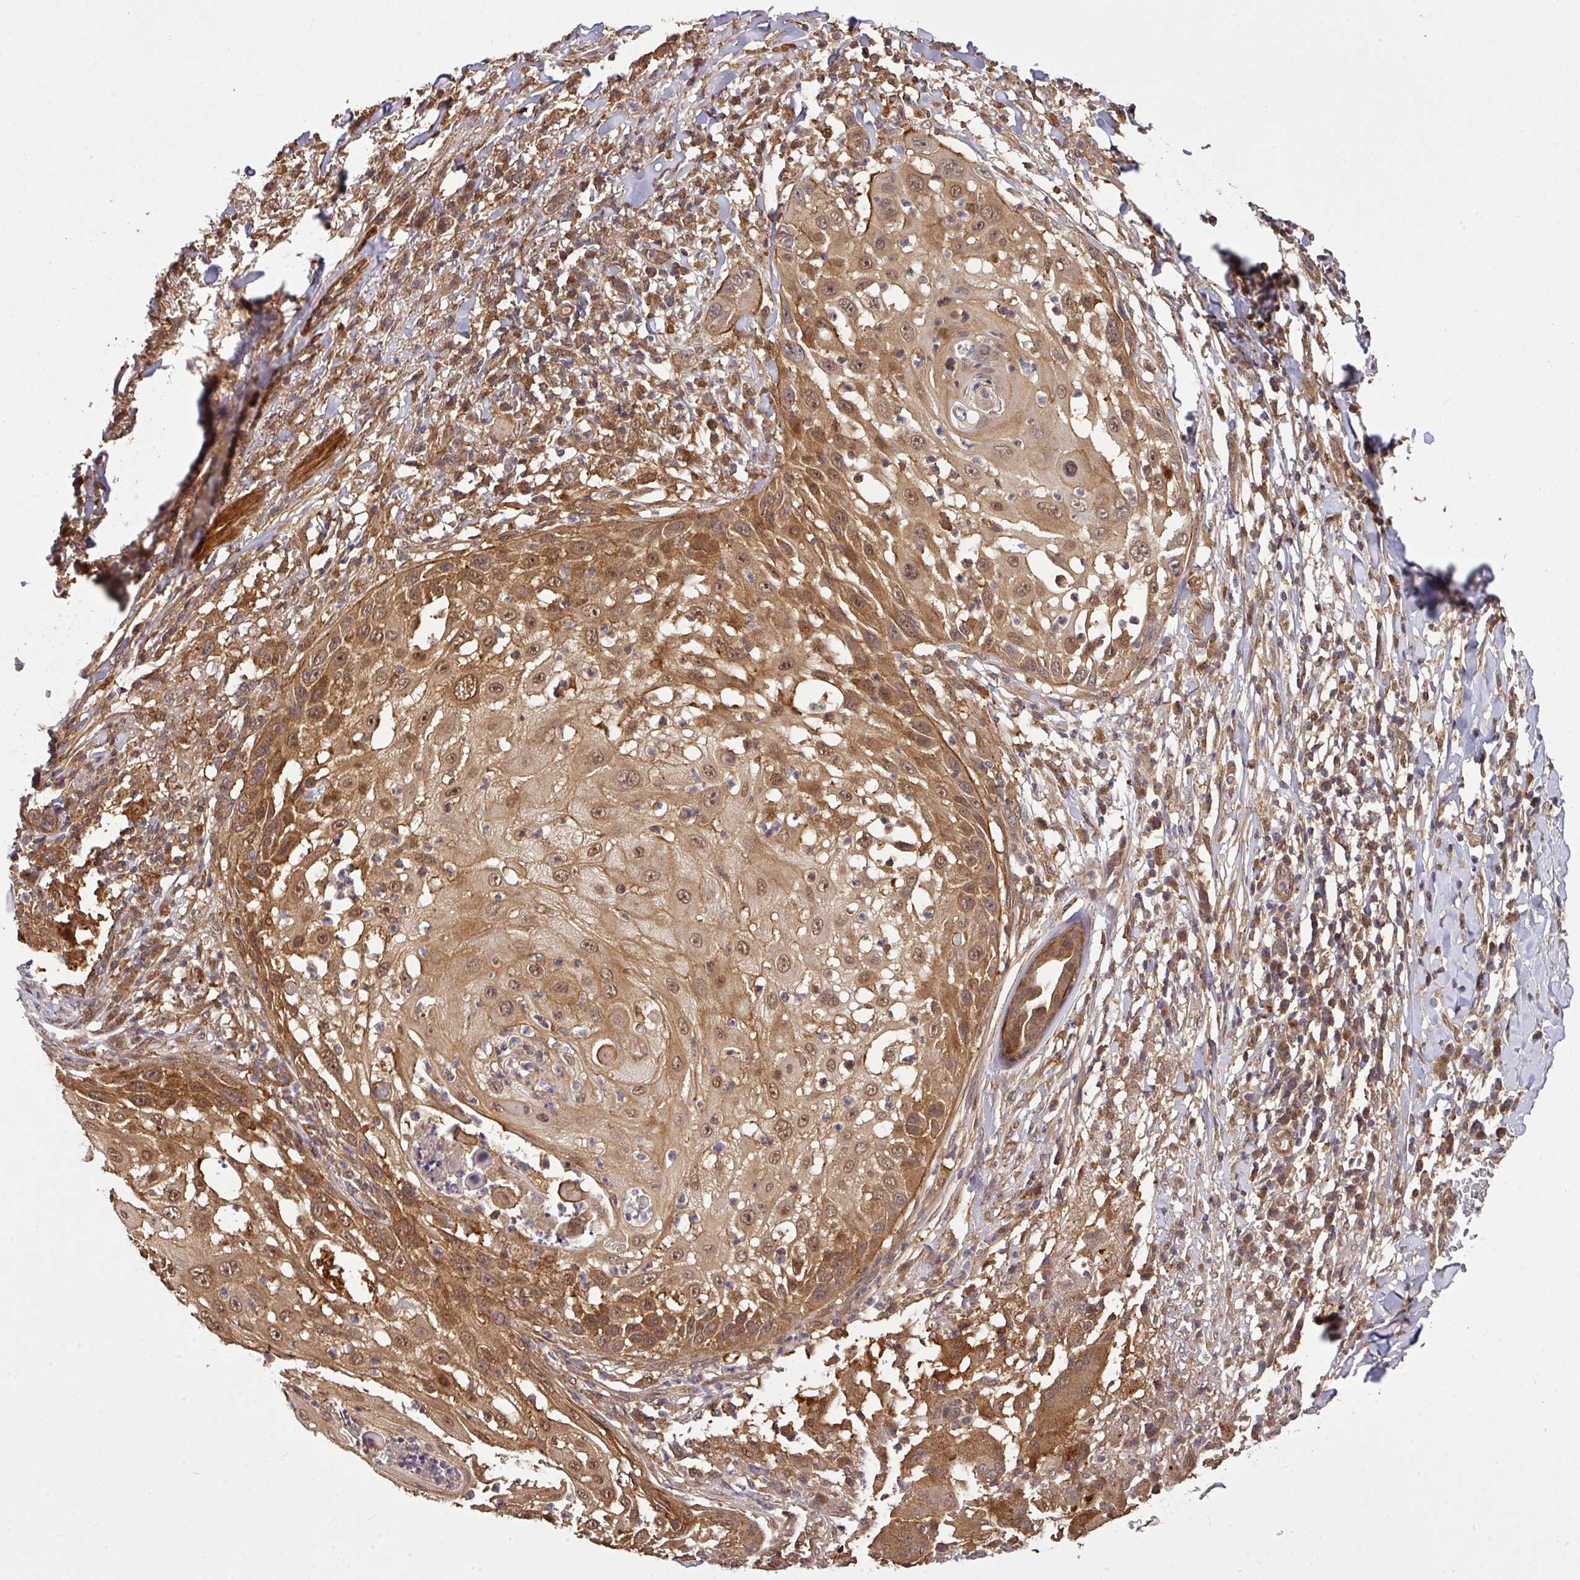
{"staining": {"intensity": "moderate", "quantity": ">75%", "location": "cytoplasmic/membranous,nuclear"}, "tissue": "skin cancer", "cell_type": "Tumor cells", "image_type": "cancer", "snomed": [{"axis": "morphology", "description": "Squamous cell carcinoma, NOS"}, {"axis": "topography", "description": "Skin"}], "caption": "Skin cancer stained for a protein (brown) demonstrates moderate cytoplasmic/membranous and nuclear positive positivity in about >75% of tumor cells.", "gene": "ARPIN", "patient": {"sex": "female", "age": 44}}